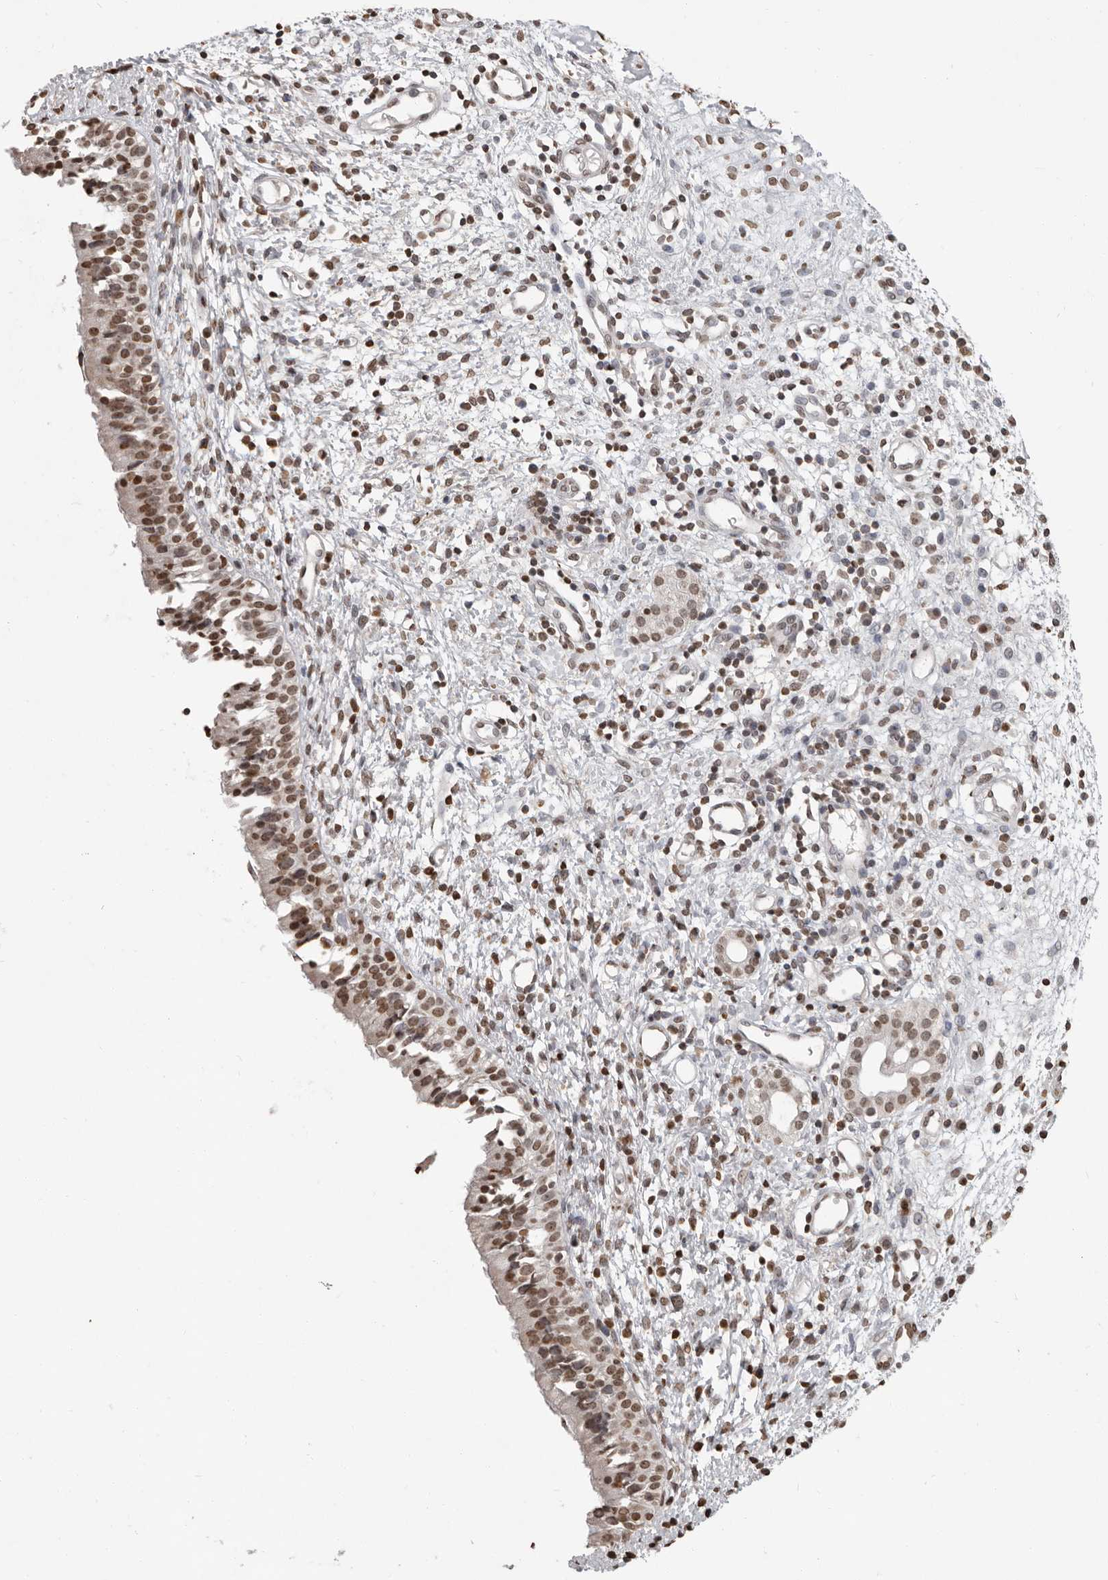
{"staining": {"intensity": "moderate", "quantity": ">75%", "location": "nuclear"}, "tissue": "nasopharynx", "cell_type": "Respiratory epithelial cells", "image_type": "normal", "snomed": [{"axis": "morphology", "description": "Normal tissue, NOS"}, {"axis": "topography", "description": "Nasopharynx"}], "caption": "Immunohistochemical staining of benign human nasopharynx shows >75% levels of moderate nuclear protein positivity in approximately >75% of respiratory epithelial cells.", "gene": "WDR45", "patient": {"sex": "male", "age": 22}}